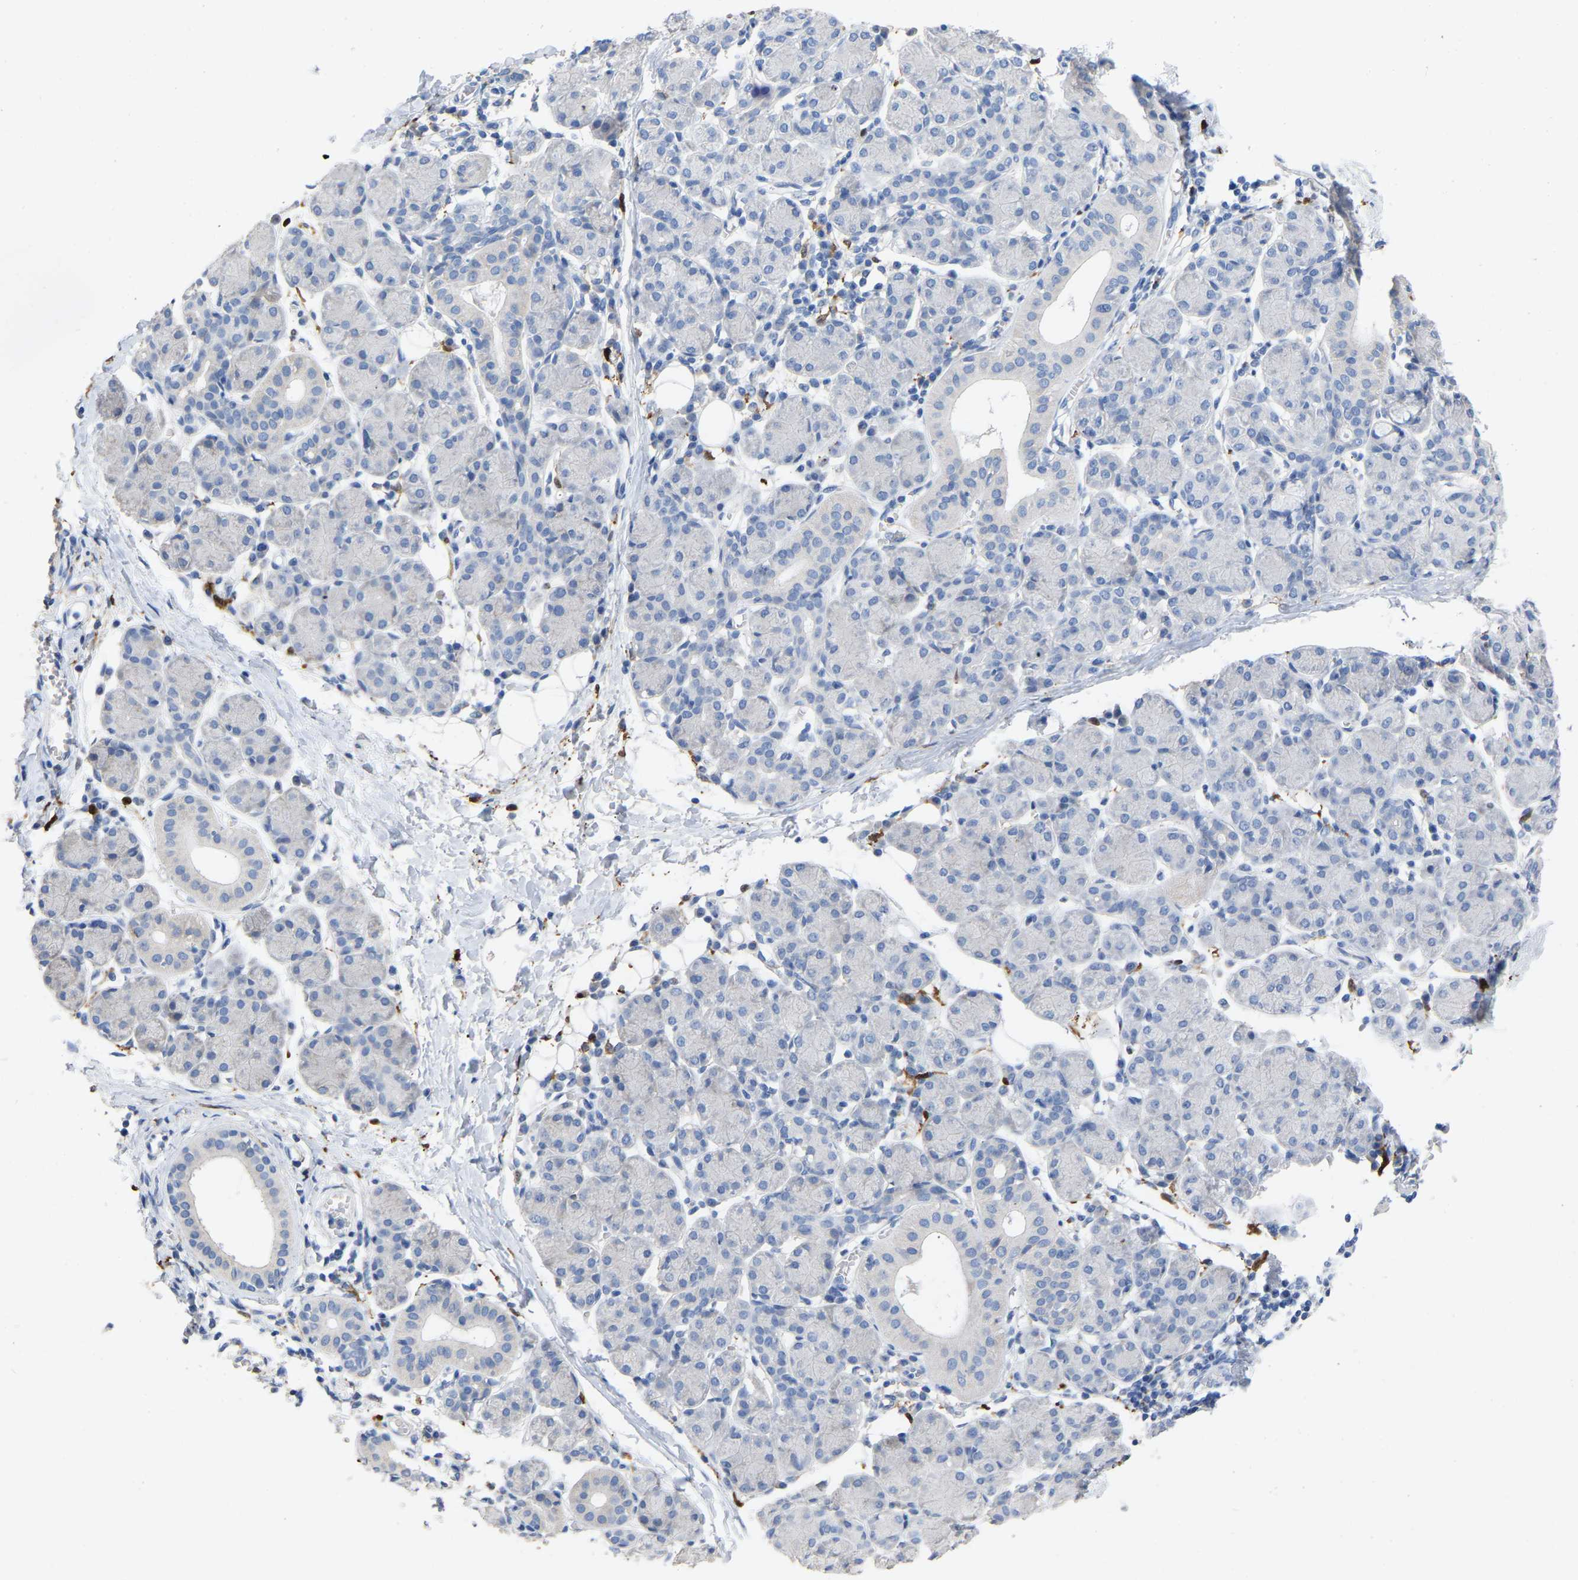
{"staining": {"intensity": "negative", "quantity": "none", "location": "none"}, "tissue": "salivary gland", "cell_type": "Glandular cells", "image_type": "normal", "snomed": [{"axis": "morphology", "description": "Normal tissue, NOS"}, {"axis": "morphology", "description": "Inflammation, NOS"}, {"axis": "topography", "description": "Lymph node"}, {"axis": "topography", "description": "Salivary gland"}], "caption": "Immunohistochemistry histopathology image of benign salivary gland stained for a protein (brown), which shows no expression in glandular cells. (Brightfield microscopy of DAB immunohistochemistry (IHC) at high magnification).", "gene": "ULBP2", "patient": {"sex": "male", "age": 3}}